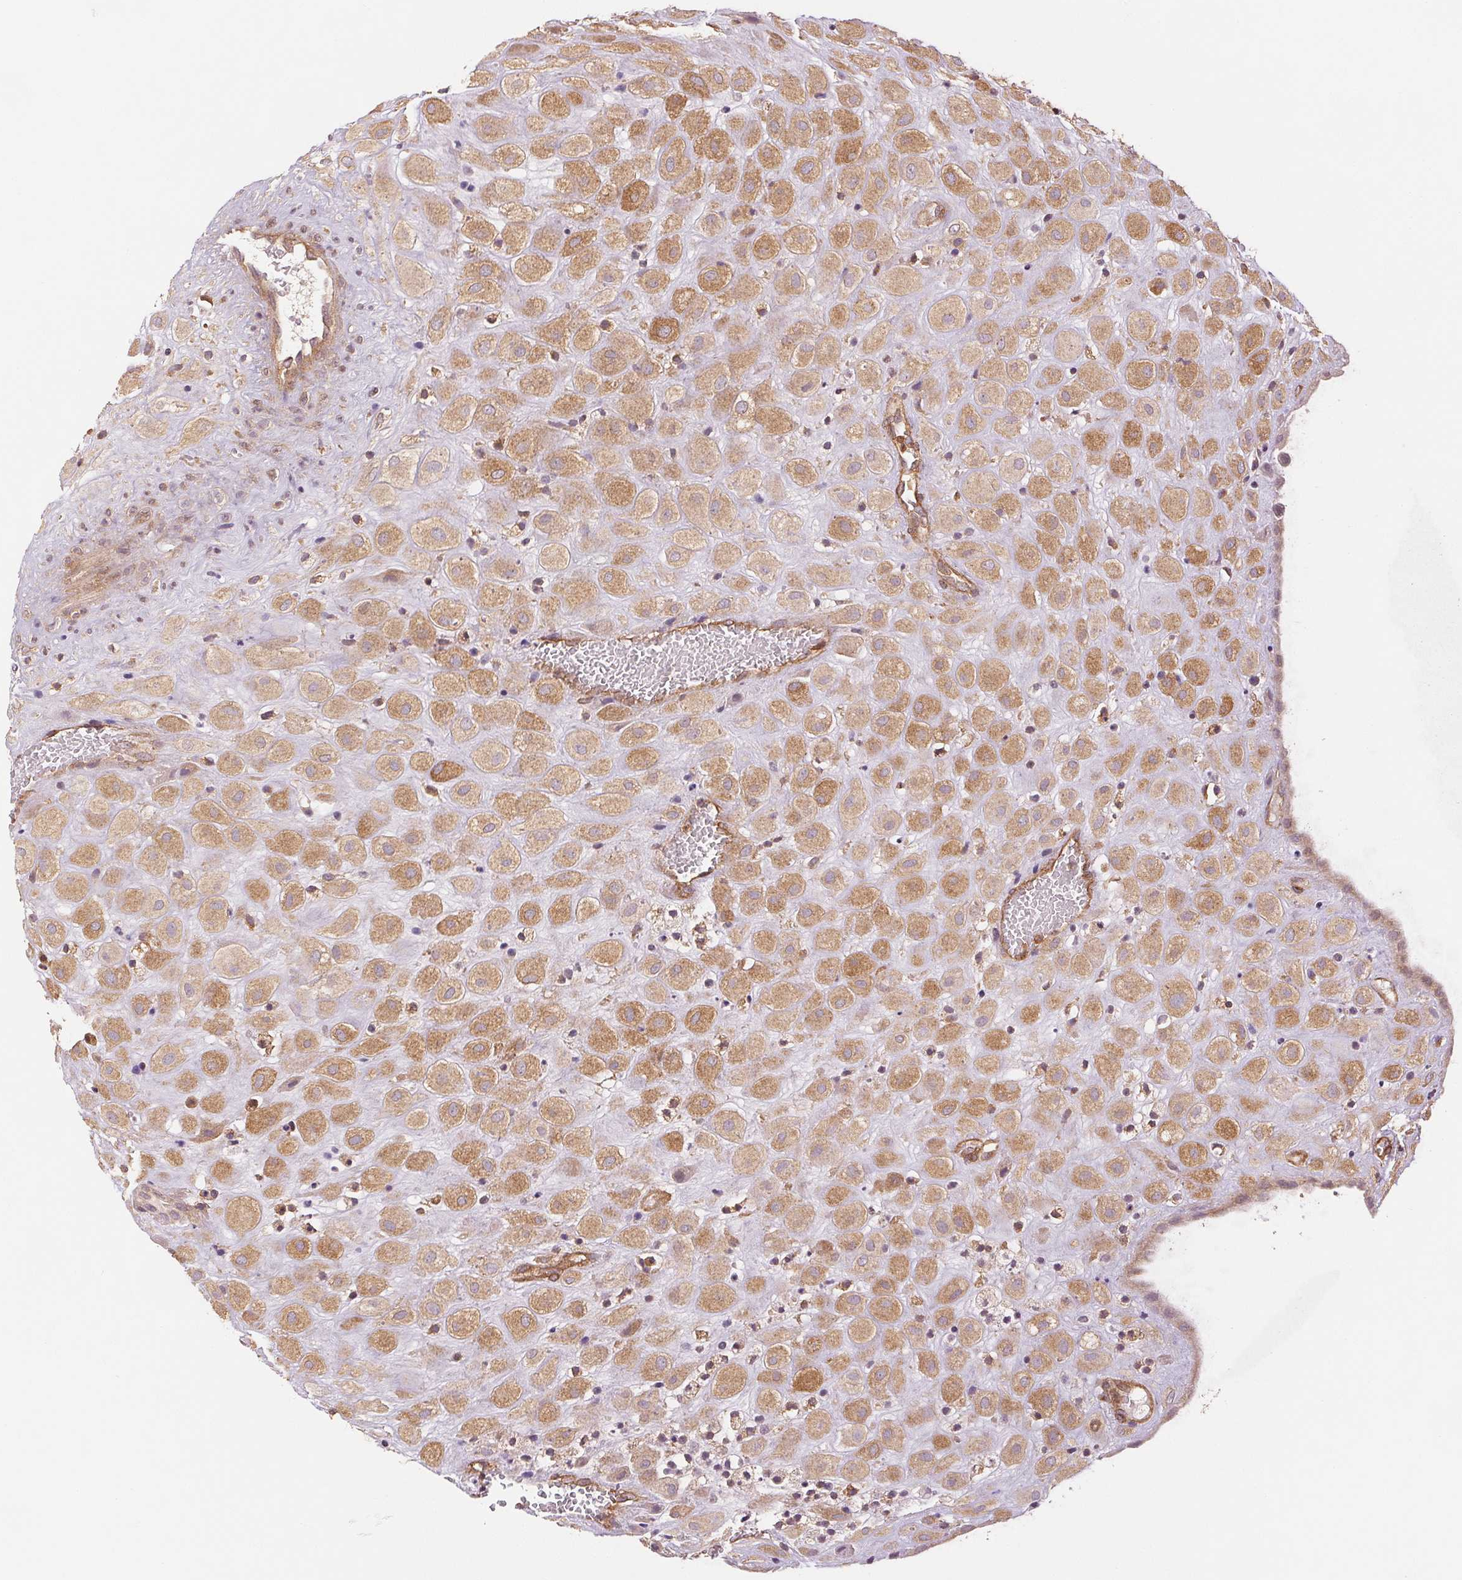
{"staining": {"intensity": "moderate", "quantity": ">75%", "location": "cytoplasmic/membranous"}, "tissue": "placenta", "cell_type": "Decidual cells", "image_type": "normal", "snomed": [{"axis": "morphology", "description": "Normal tissue, NOS"}, {"axis": "topography", "description": "Placenta"}], "caption": "DAB (3,3'-diaminobenzidine) immunohistochemical staining of unremarkable human placenta reveals moderate cytoplasmic/membranous protein expression in about >75% of decidual cells. The staining was performed using DAB (3,3'-diaminobenzidine), with brown indicating positive protein expression. Nuclei are stained blue with hematoxylin.", "gene": "DIAPH2", "patient": {"sex": "female", "age": 24}}